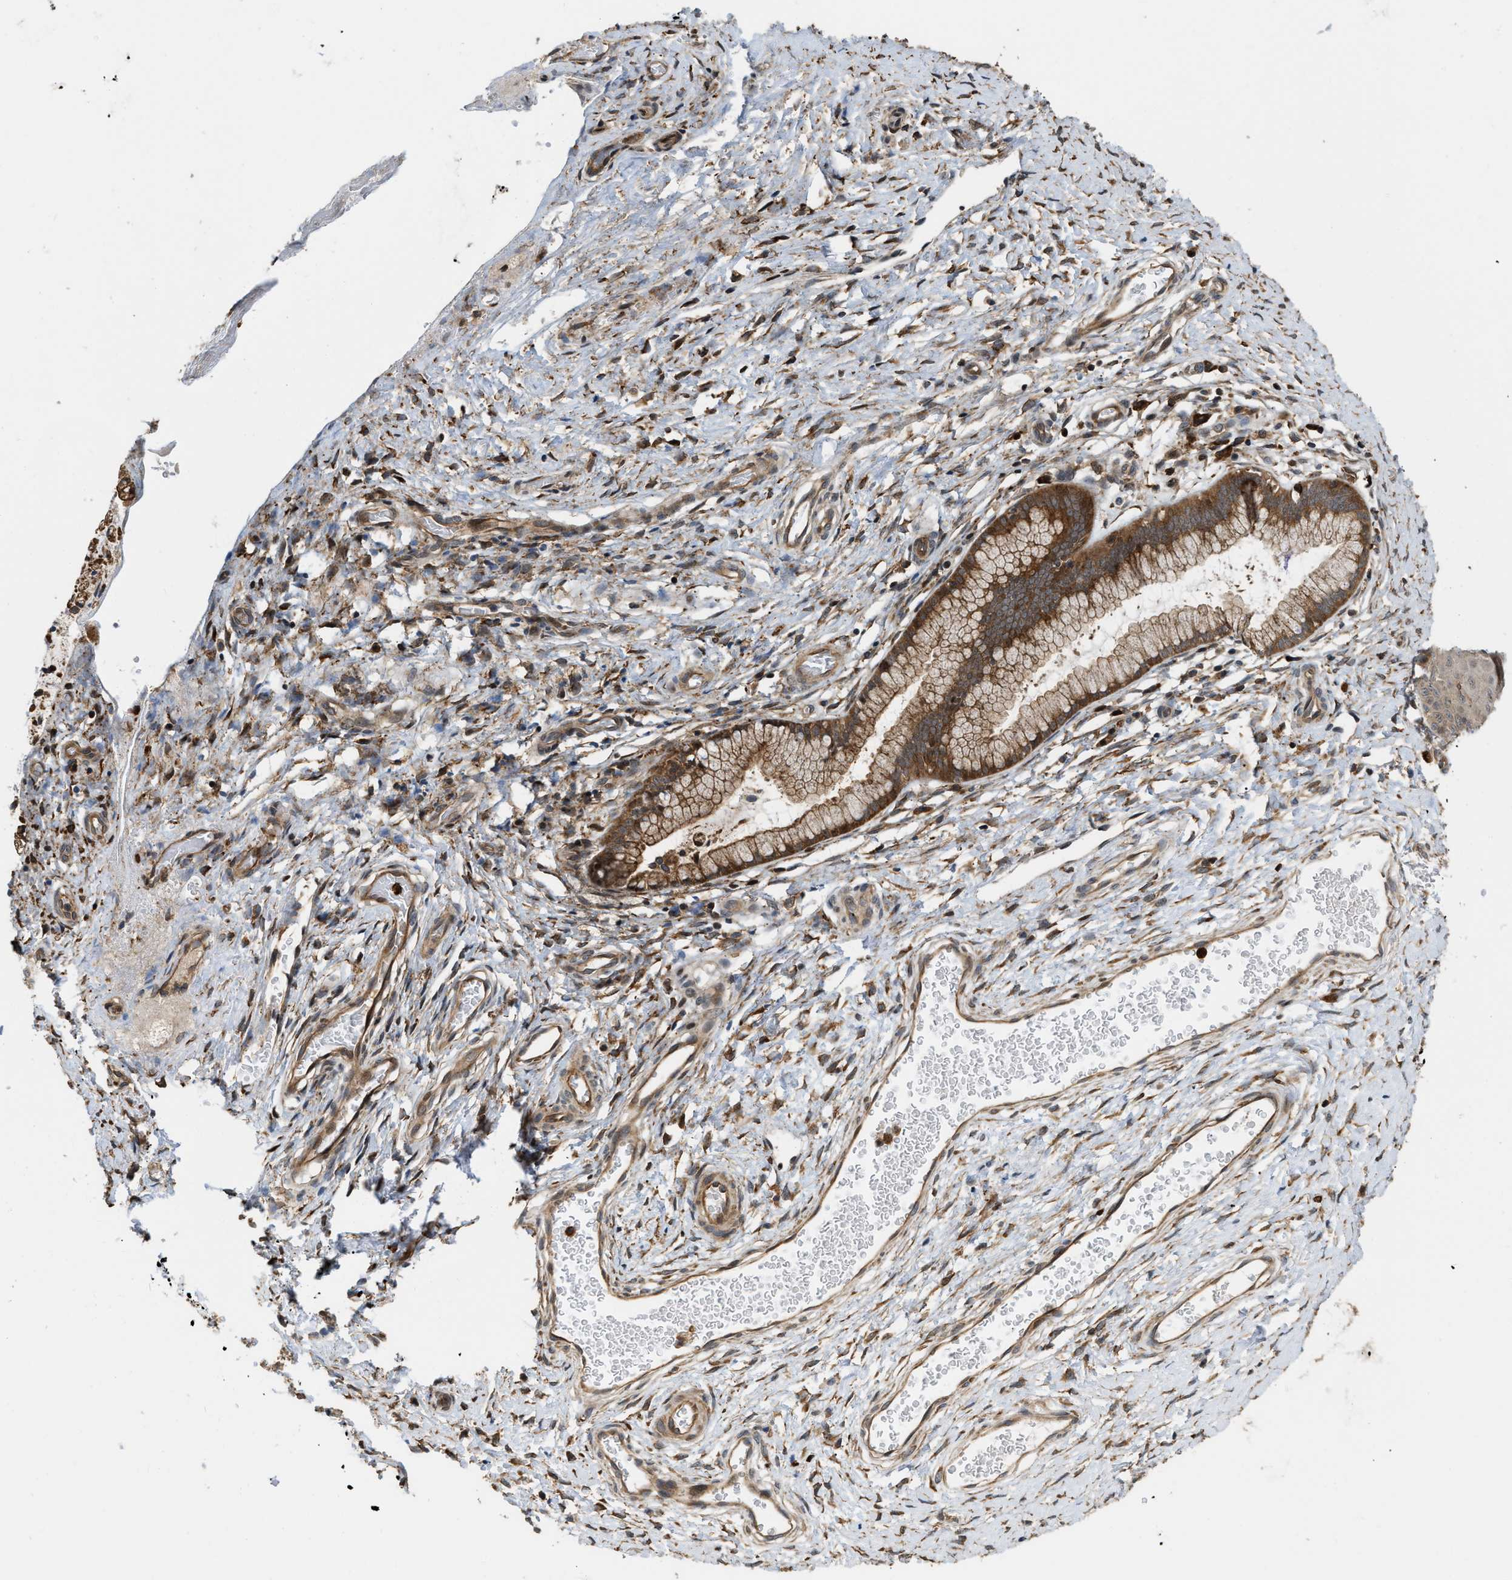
{"staining": {"intensity": "strong", "quantity": ">75%", "location": "cytoplasmic/membranous"}, "tissue": "cervix", "cell_type": "Glandular cells", "image_type": "normal", "snomed": [{"axis": "morphology", "description": "Normal tissue, NOS"}, {"axis": "topography", "description": "Cervix"}], "caption": "IHC photomicrograph of benign human cervix stained for a protein (brown), which reveals high levels of strong cytoplasmic/membranous expression in approximately >75% of glandular cells.", "gene": "IQCE", "patient": {"sex": "female", "age": 55}}